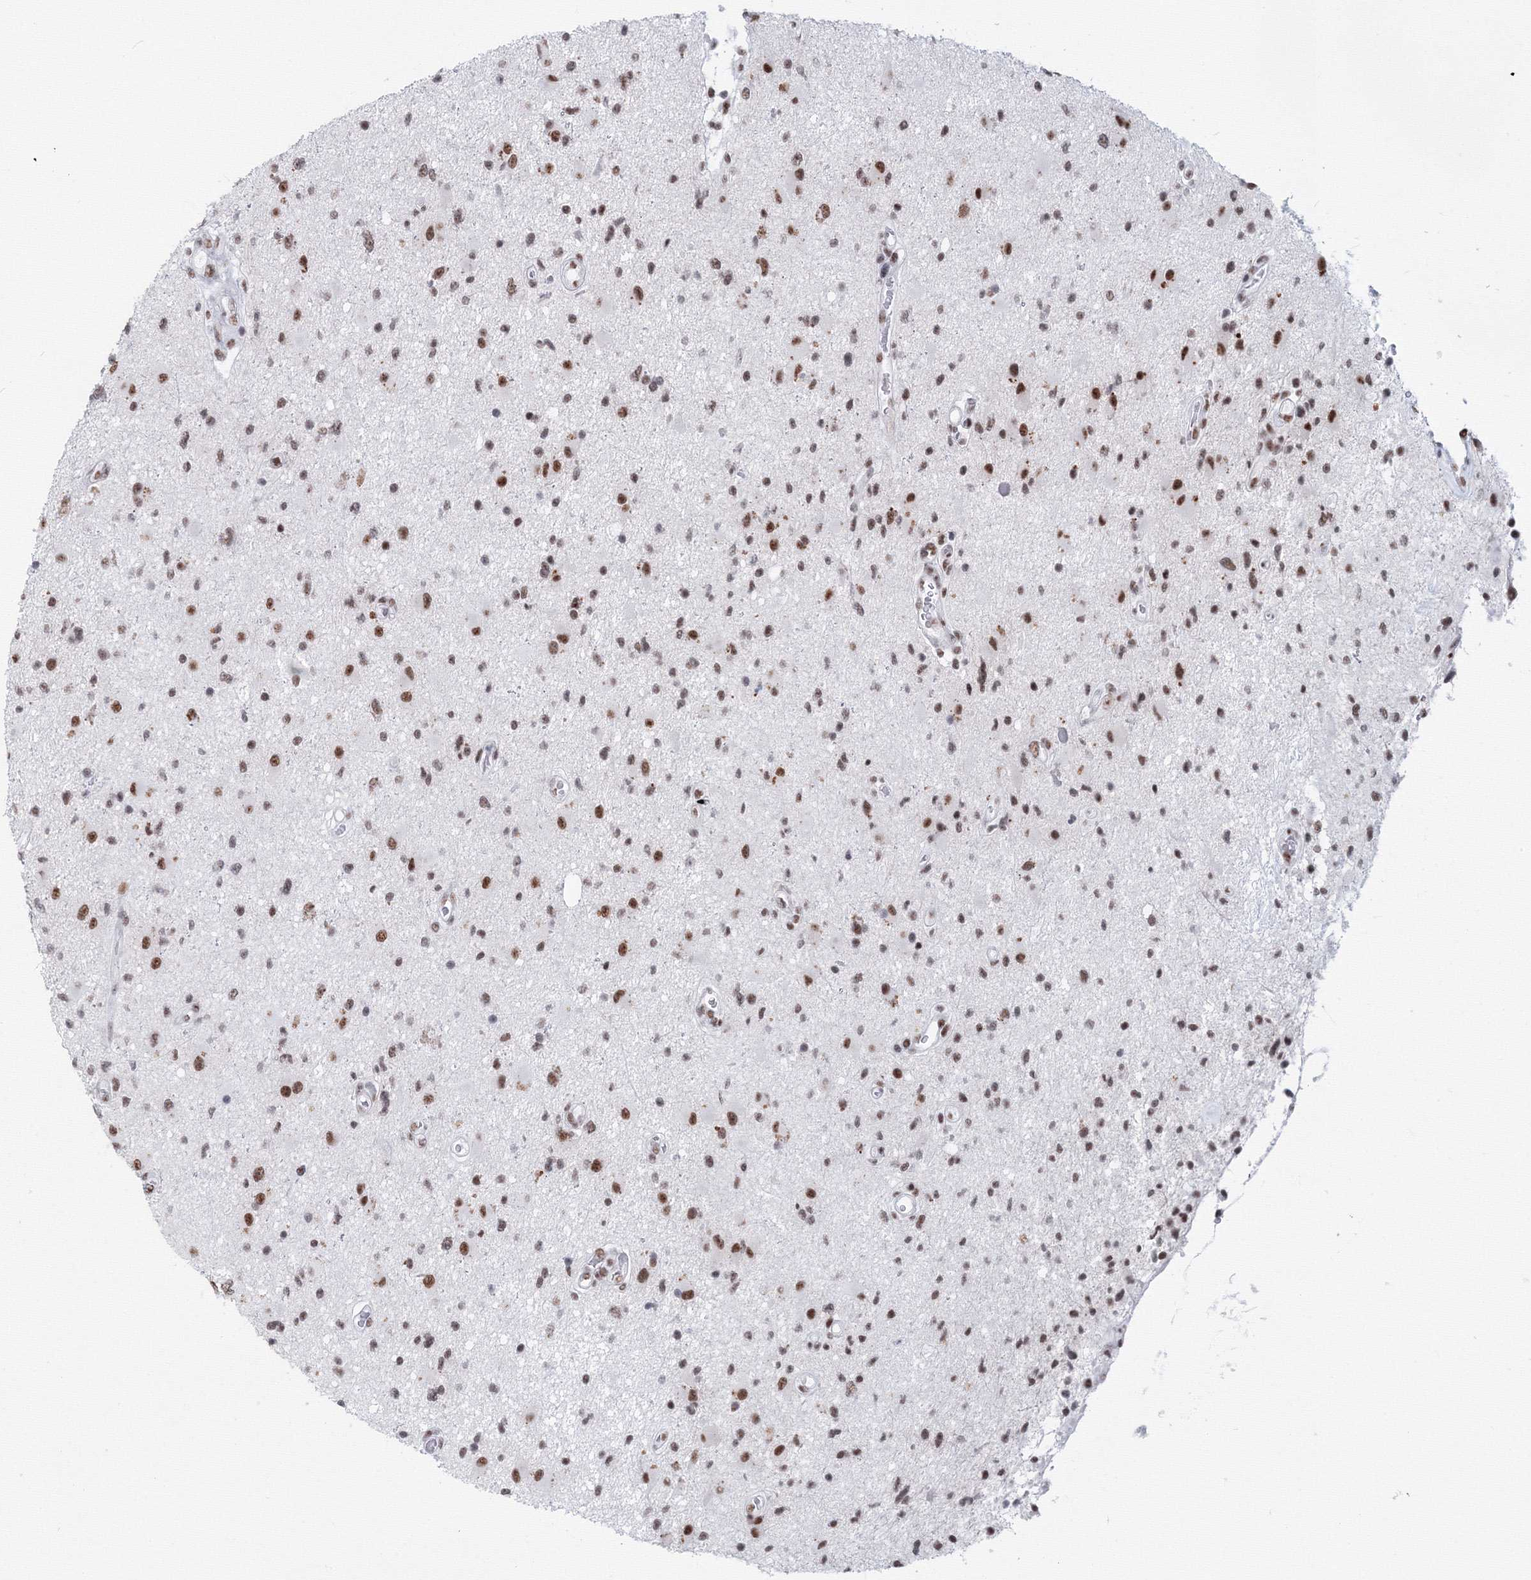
{"staining": {"intensity": "moderate", "quantity": ">75%", "location": "nuclear"}, "tissue": "glioma", "cell_type": "Tumor cells", "image_type": "cancer", "snomed": [{"axis": "morphology", "description": "Glioma, malignant, High grade"}, {"axis": "topography", "description": "Brain"}], "caption": "Malignant high-grade glioma was stained to show a protein in brown. There is medium levels of moderate nuclear positivity in about >75% of tumor cells. (IHC, brightfield microscopy, high magnification).", "gene": "SF3B6", "patient": {"sex": "male", "age": 33}}